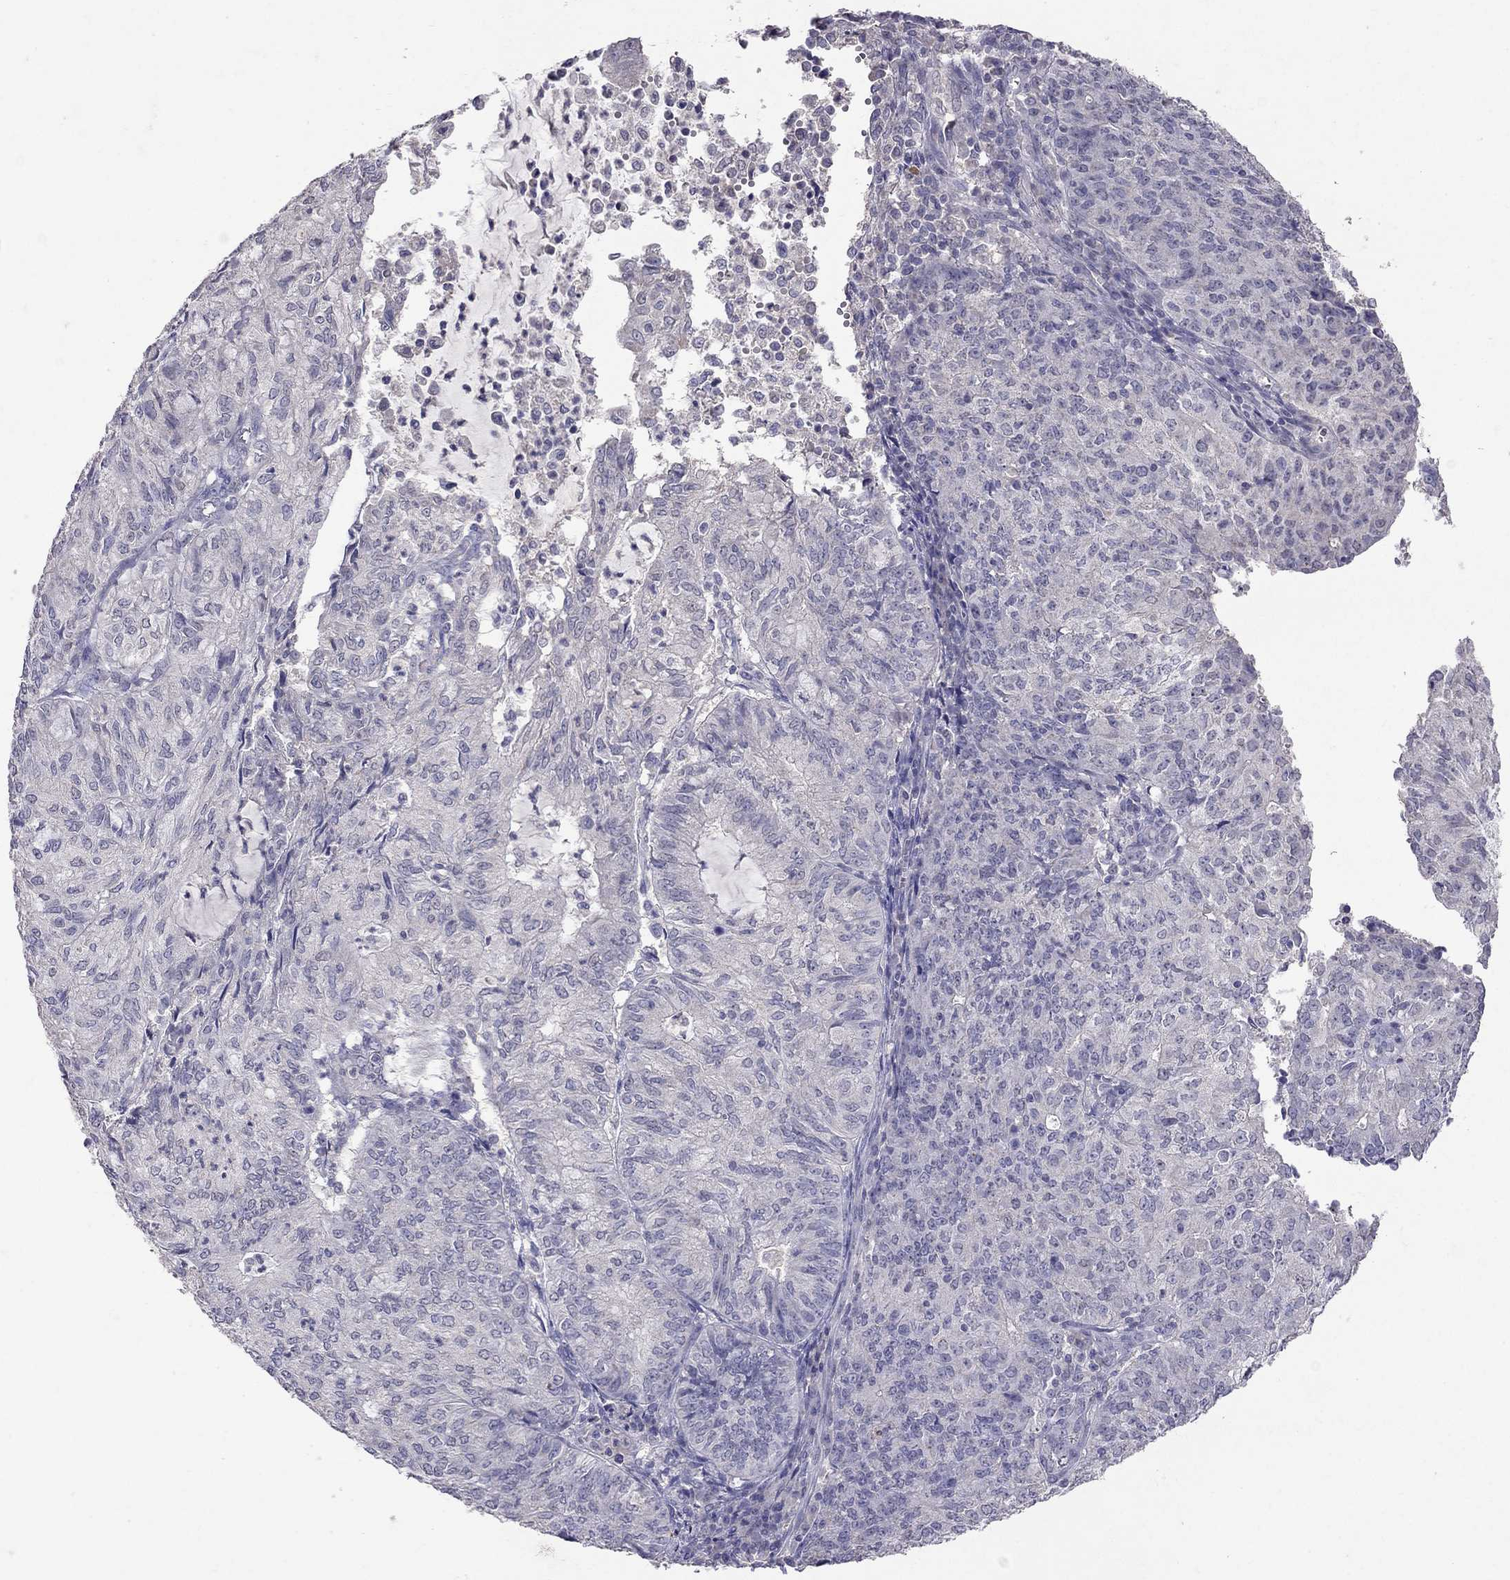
{"staining": {"intensity": "negative", "quantity": "none", "location": "none"}, "tissue": "endometrial cancer", "cell_type": "Tumor cells", "image_type": "cancer", "snomed": [{"axis": "morphology", "description": "Adenocarcinoma, NOS"}, {"axis": "topography", "description": "Endometrium"}], "caption": "Endometrial cancer was stained to show a protein in brown. There is no significant staining in tumor cells.", "gene": "FST", "patient": {"sex": "female", "age": 82}}